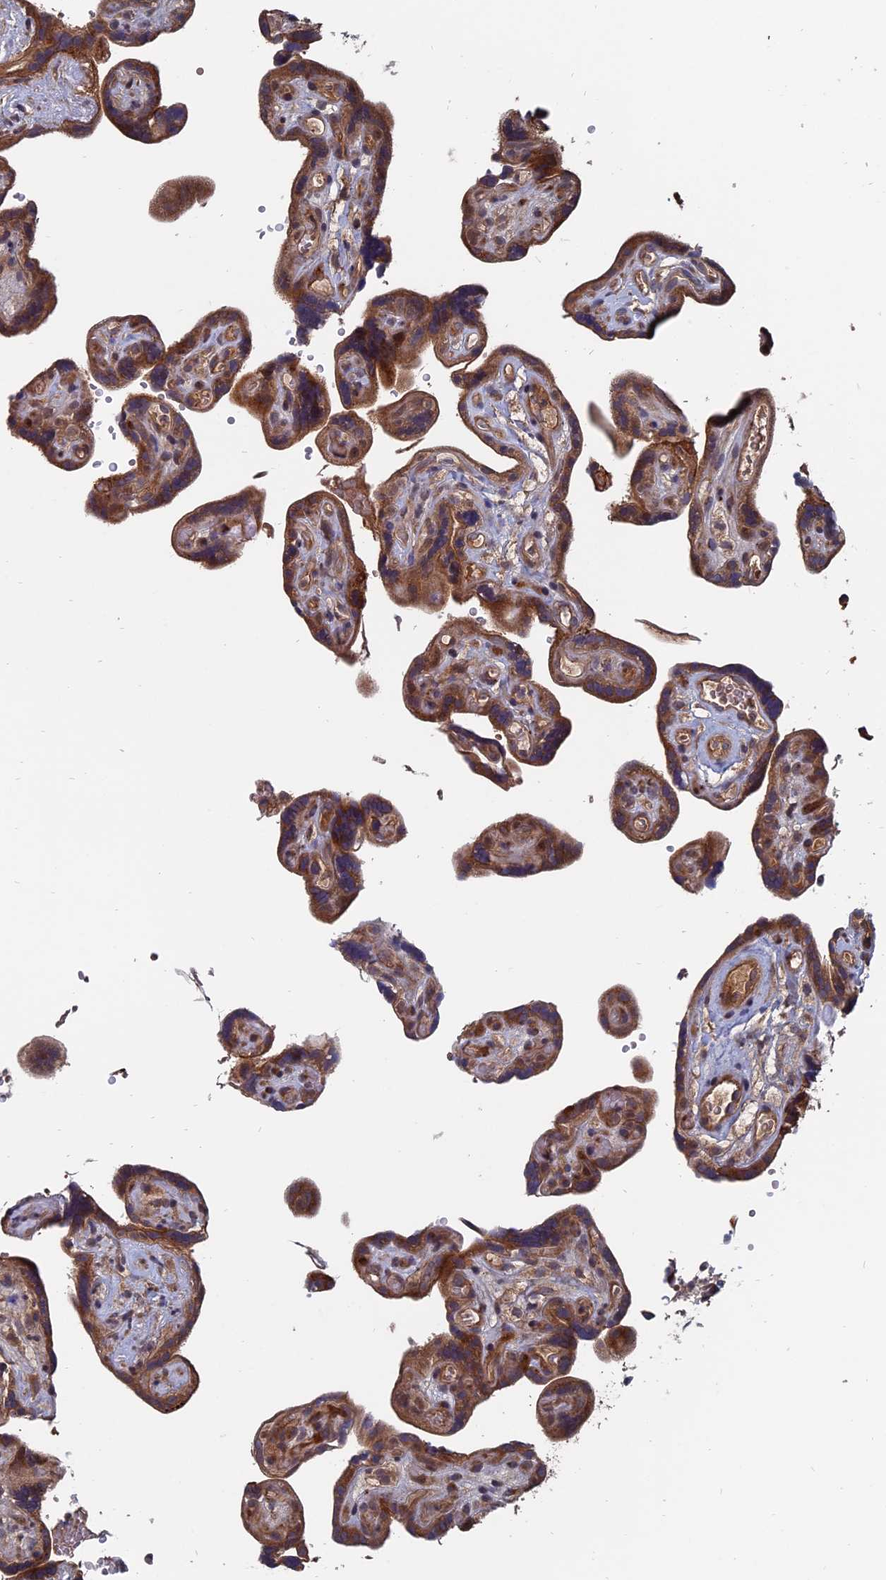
{"staining": {"intensity": "moderate", "quantity": ">75%", "location": "cytoplasmic/membranous"}, "tissue": "placenta", "cell_type": "Decidual cells", "image_type": "normal", "snomed": [{"axis": "morphology", "description": "Normal tissue, NOS"}, {"axis": "topography", "description": "Placenta"}], "caption": "An image of placenta stained for a protein exhibits moderate cytoplasmic/membranous brown staining in decidual cells.", "gene": "TRAPPC2L", "patient": {"sex": "female", "age": 30}}